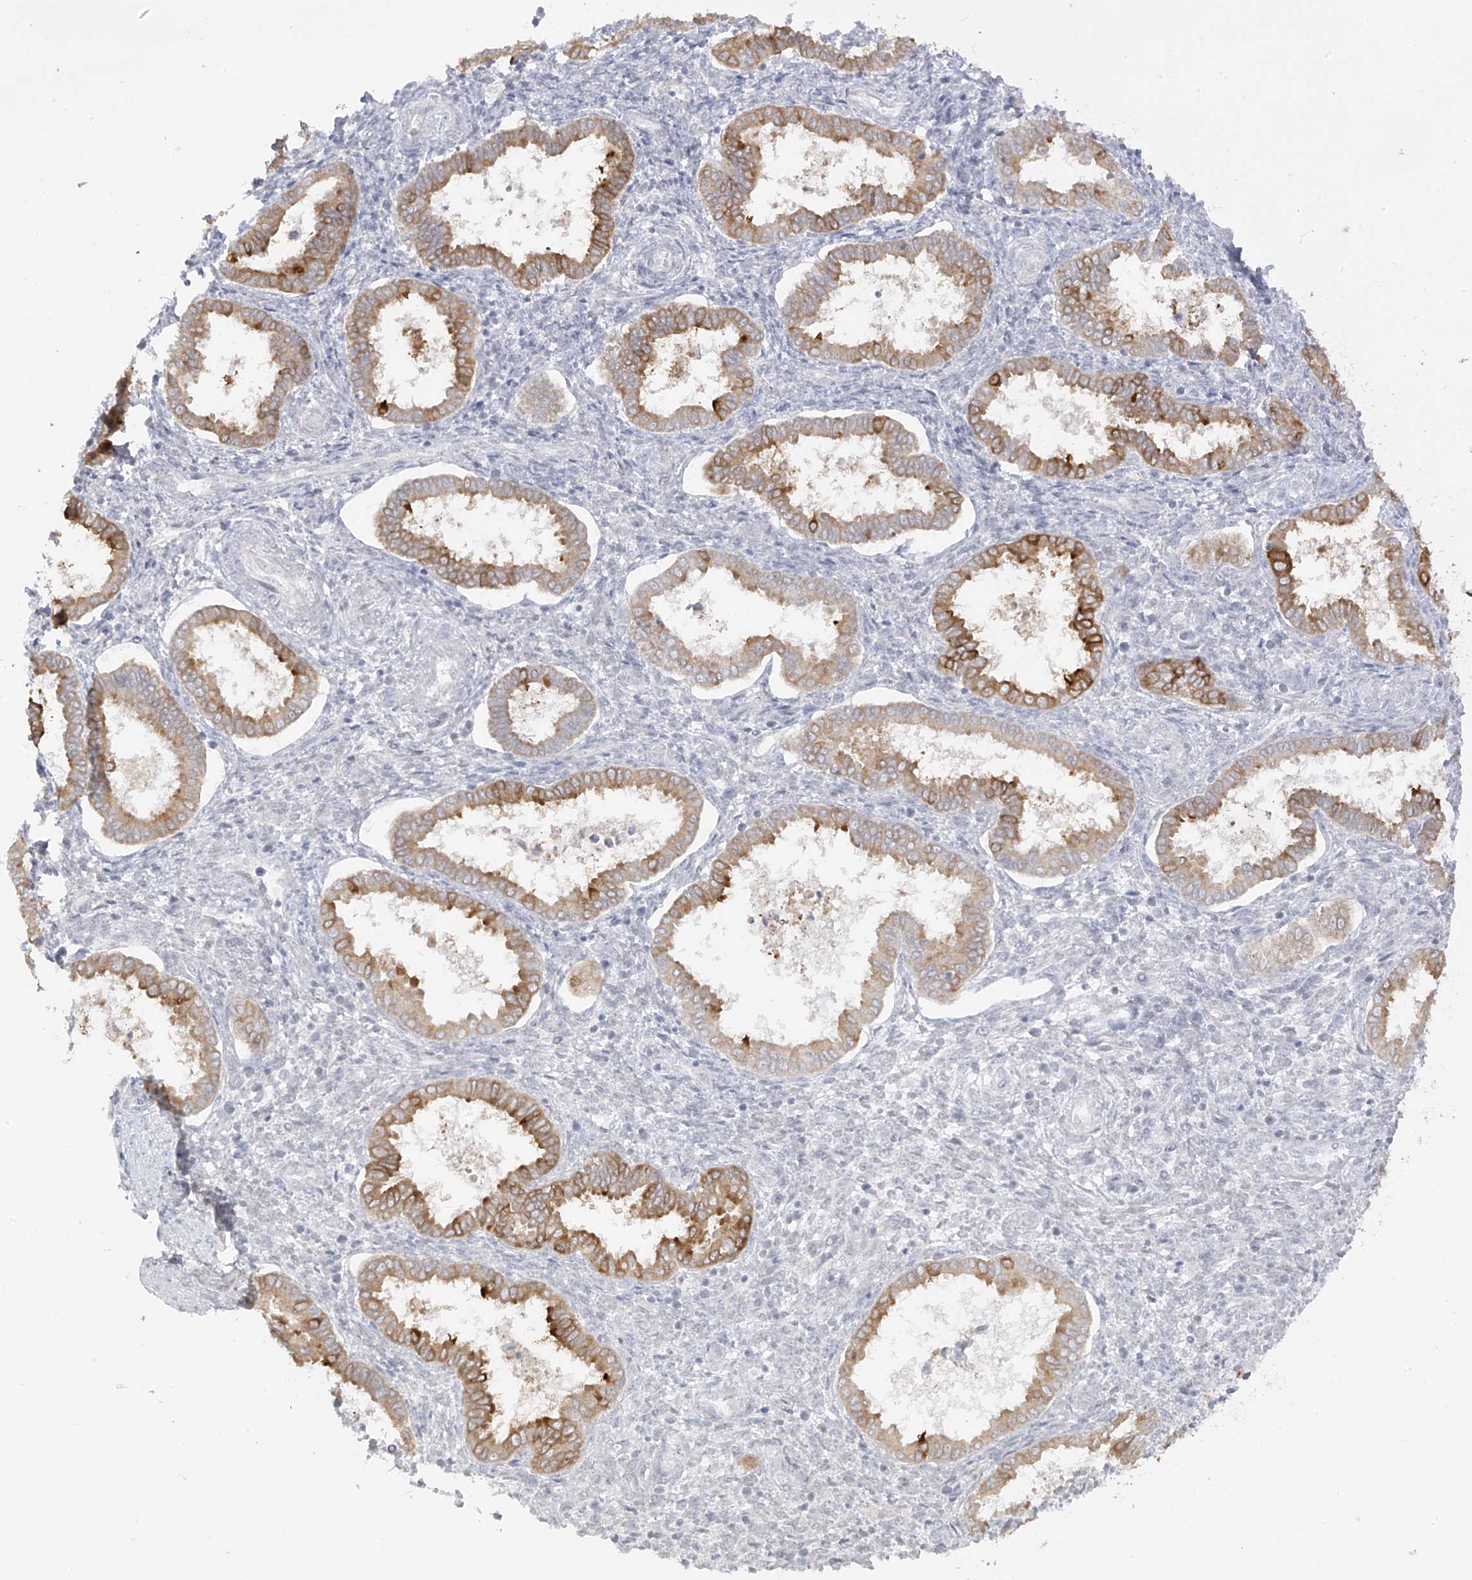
{"staining": {"intensity": "negative", "quantity": "none", "location": "none"}, "tissue": "endometrium", "cell_type": "Cells in endometrial stroma", "image_type": "normal", "snomed": [{"axis": "morphology", "description": "Normal tissue, NOS"}, {"axis": "topography", "description": "Endometrium"}], "caption": "Immunohistochemistry histopathology image of benign endometrium stained for a protein (brown), which demonstrates no staining in cells in endometrial stroma.", "gene": "DCDC2", "patient": {"sex": "female", "age": 24}}